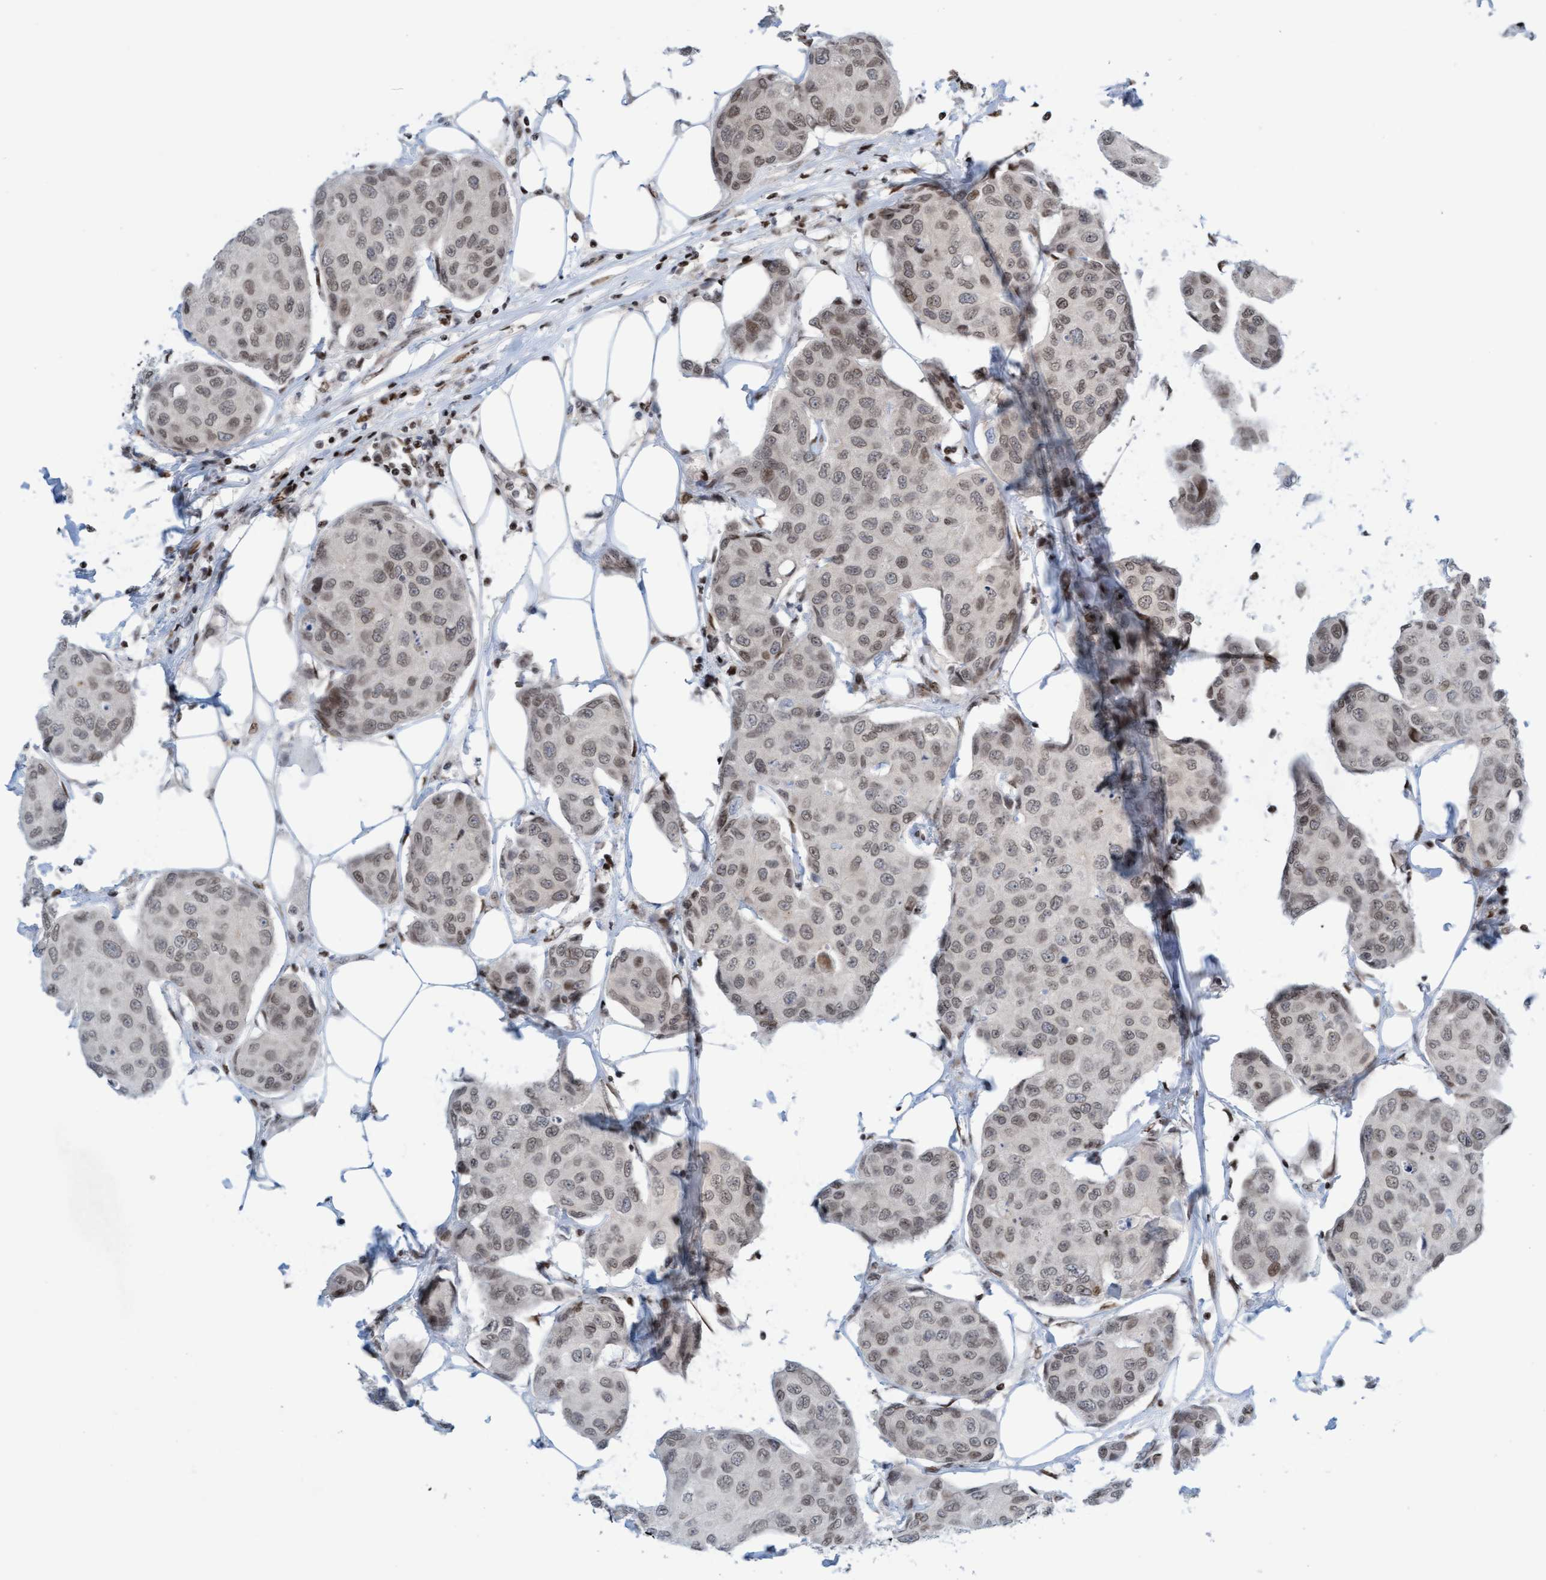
{"staining": {"intensity": "weak", "quantity": ">75%", "location": "nuclear"}, "tissue": "breast cancer", "cell_type": "Tumor cells", "image_type": "cancer", "snomed": [{"axis": "morphology", "description": "Duct carcinoma"}, {"axis": "topography", "description": "Breast"}], "caption": "This is an image of IHC staining of breast cancer, which shows weak staining in the nuclear of tumor cells.", "gene": "GLRX2", "patient": {"sex": "female", "age": 80}}